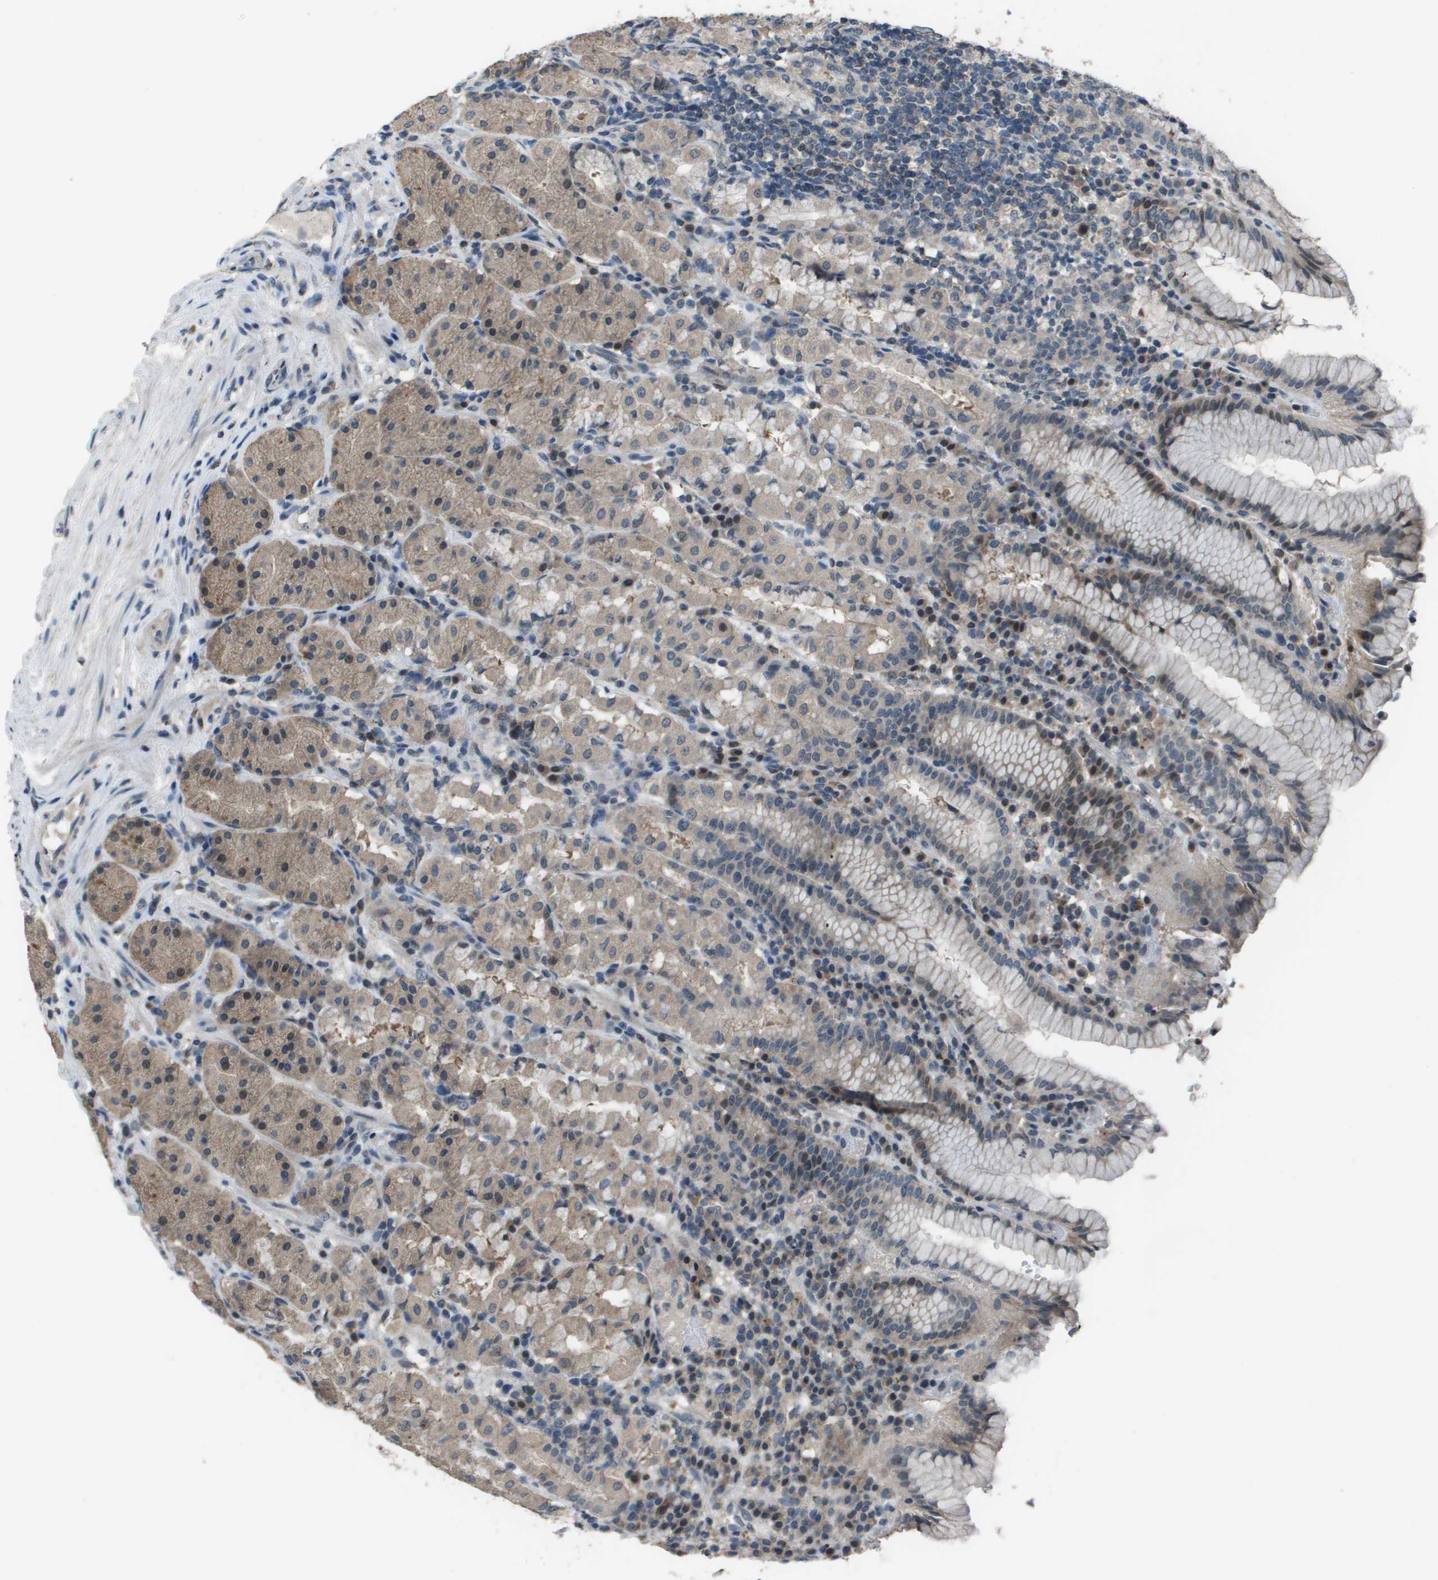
{"staining": {"intensity": "moderate", "quantity": "25%-75%", "location": "cytoplasmic/membranous"}, "tissue": "stomach", "cell_type": "Glandular cells", "image_type": "normal", "snomed": [{"axis": "morphology", "description": "Normal tissue, NOS"}, {"axis": "topography", "description": "Stomach"}, {"axis": "topography", "description": "Stomach, lower"}], "caption": "About 25%-75% of glandular cells in unremarkable human stomach display moderate cytoplasmic/membranous protein staining as visualized by brown immunohistochemical staining.", "gene": "GOSR2", "patient": {"sex": "female", "age": 56}}